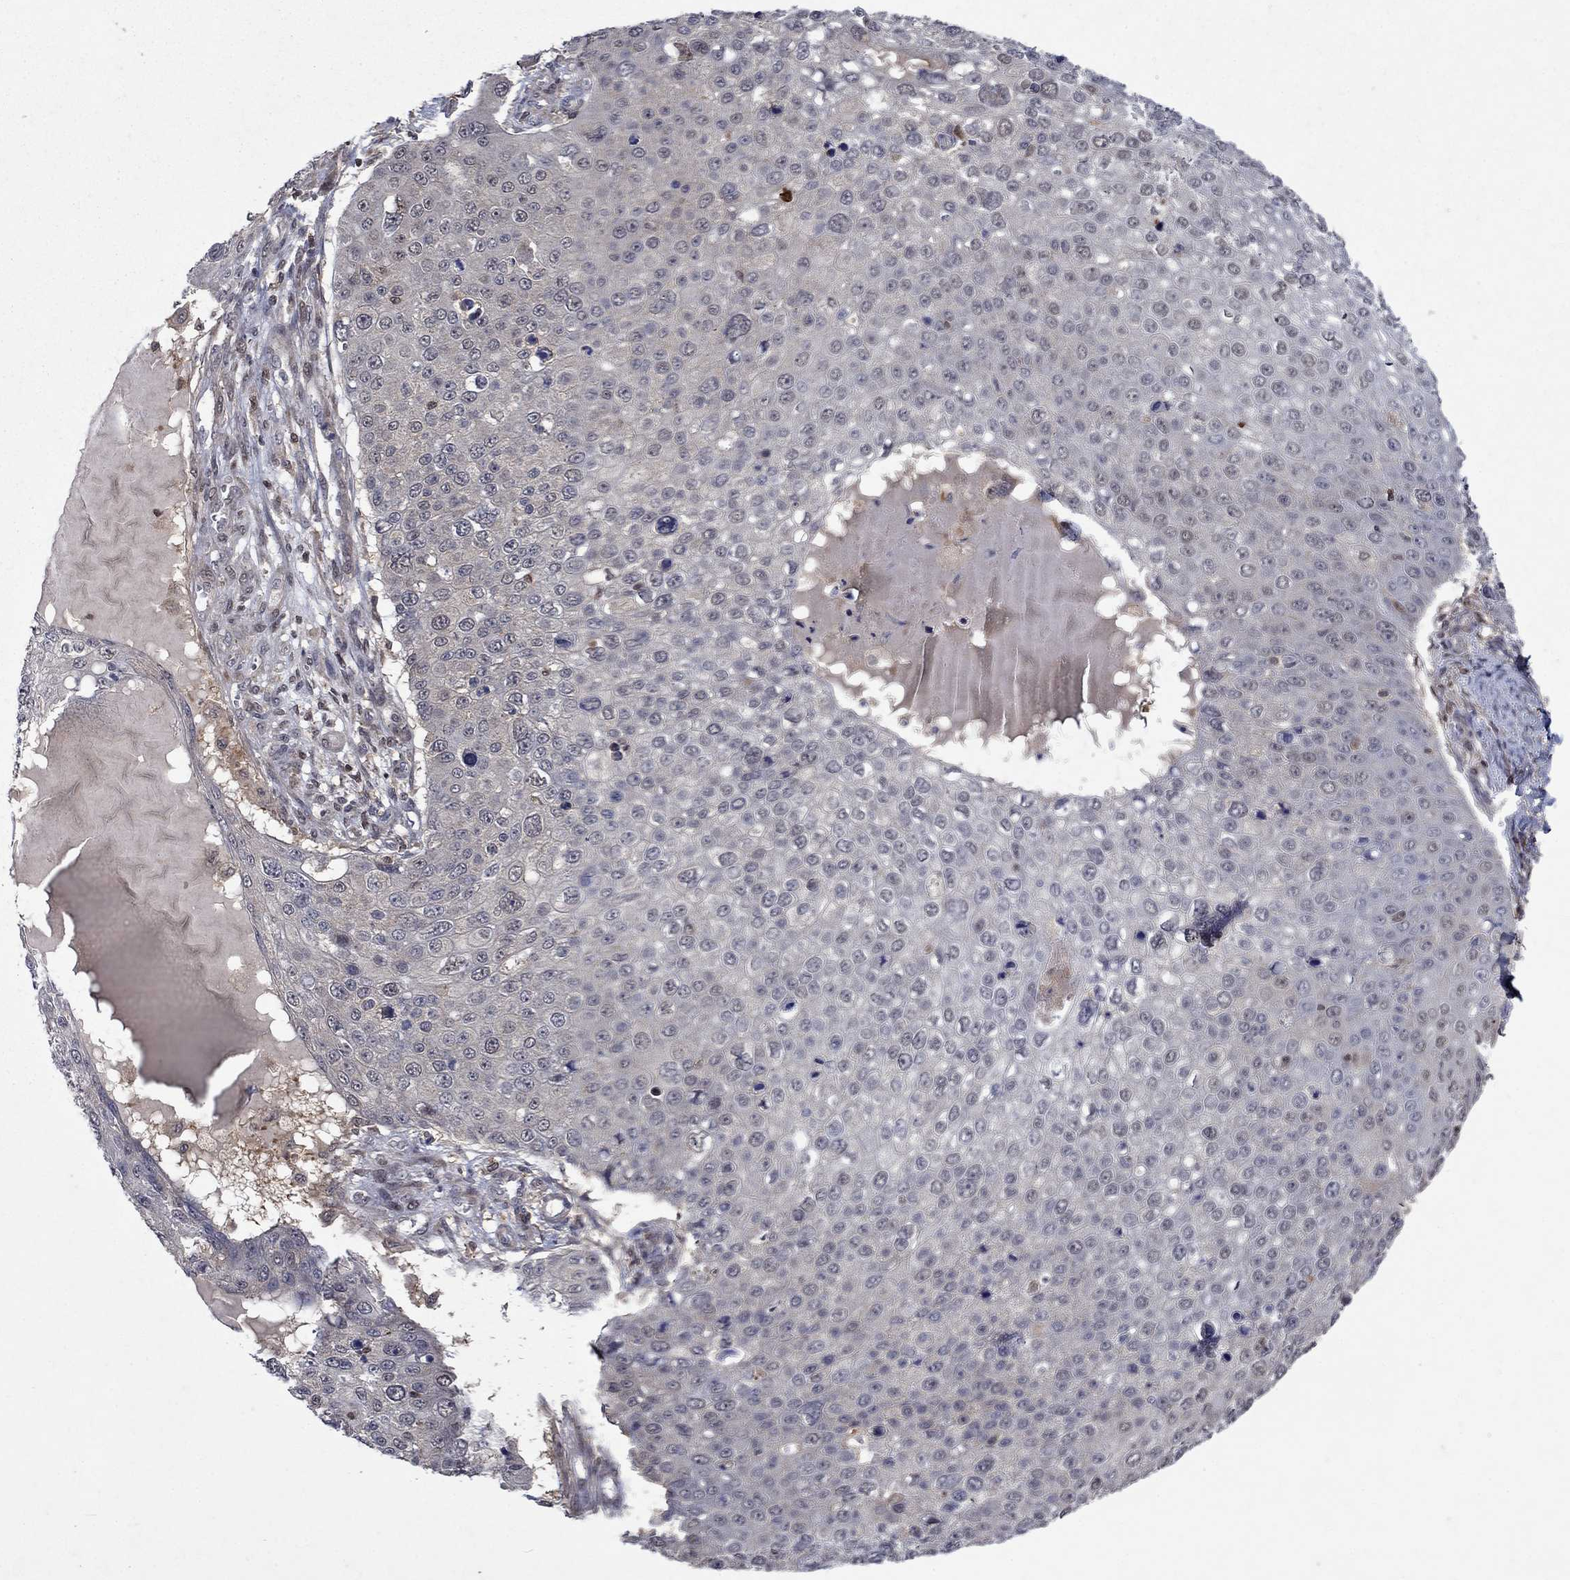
{"staining": {"intensity": "negative", "quantity": "none", "location": "none"}, "tissue": "skin cancer", "cell_type": "Tumor cells", "image_type": "cancer", "snomed": [{"axis": "morphology", "description": "Squamous cell carcinoma, NOS"}, {"axis": "topography", "description": "Skin"}], "caption": "Tumor cells show no significant protein positivity in skin cancer (squamous cell carcinoma). (DAB (3,3'-diaminobenzidine) immunohistochemistry visualized using brightfield microscopy, high magnification).", "gene": "IAH1", "patient": {"sex": "male", "age": 71}}